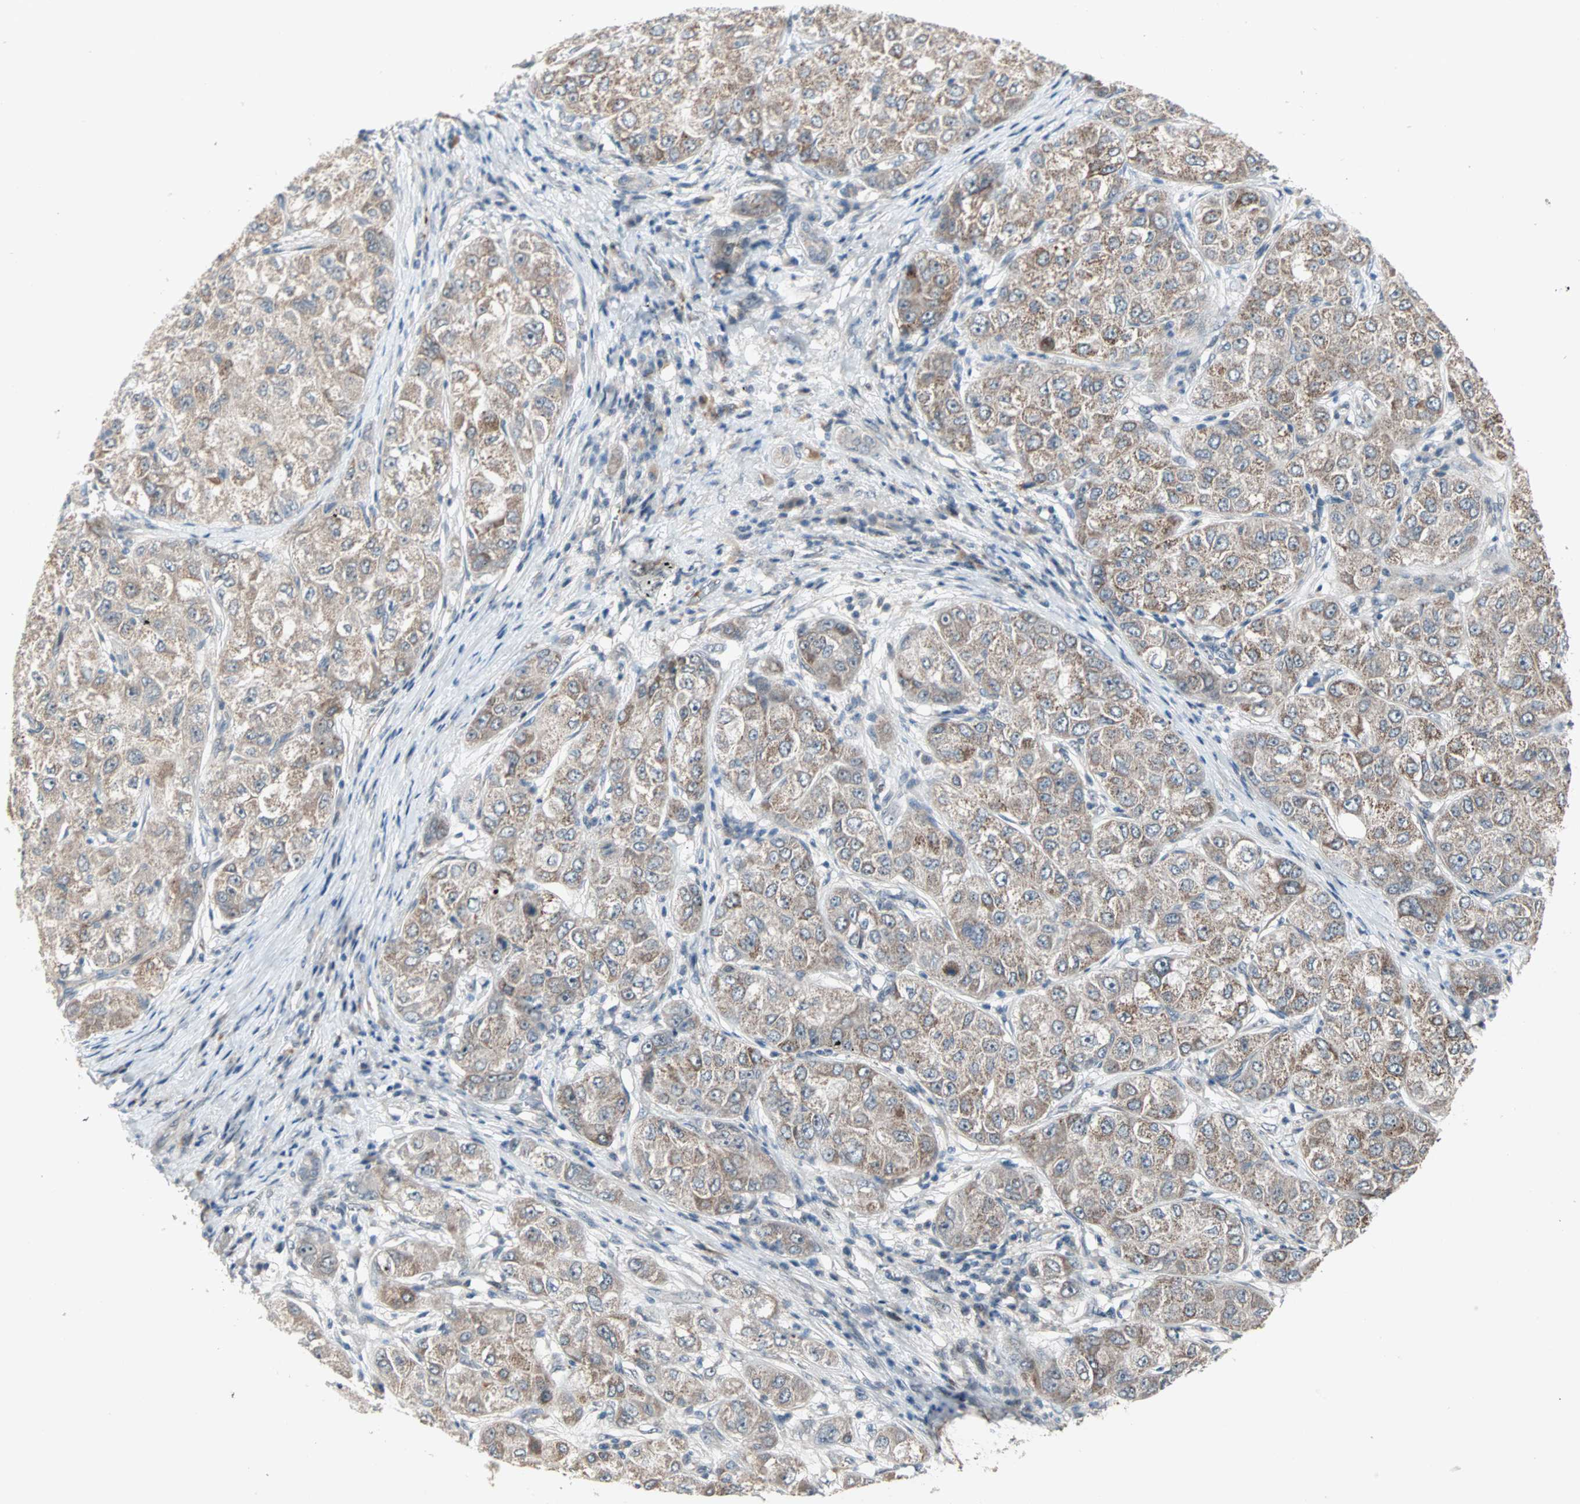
{"staining": {"intensity": "moderate", "quantity": ">75%", "location": "cytoplasmic/membranous"}, "tissue": "liver cancer", "cell_type": "Tumor cells", "image_type": "cancer", "snomed": [{"axis": "morphology", "description": "Carcinoma, Hepatocellular, NOS"}, {"axis": "topography", "description": "Liver"}], "caption": "The image displays a brown stain indicating the presence of a protein in the cytoplasmic/membranous of tumor cells in liver hepatocellular carcinoma.", "gene": "PROS1", "patient": {"sex": "male", "age": 80}}